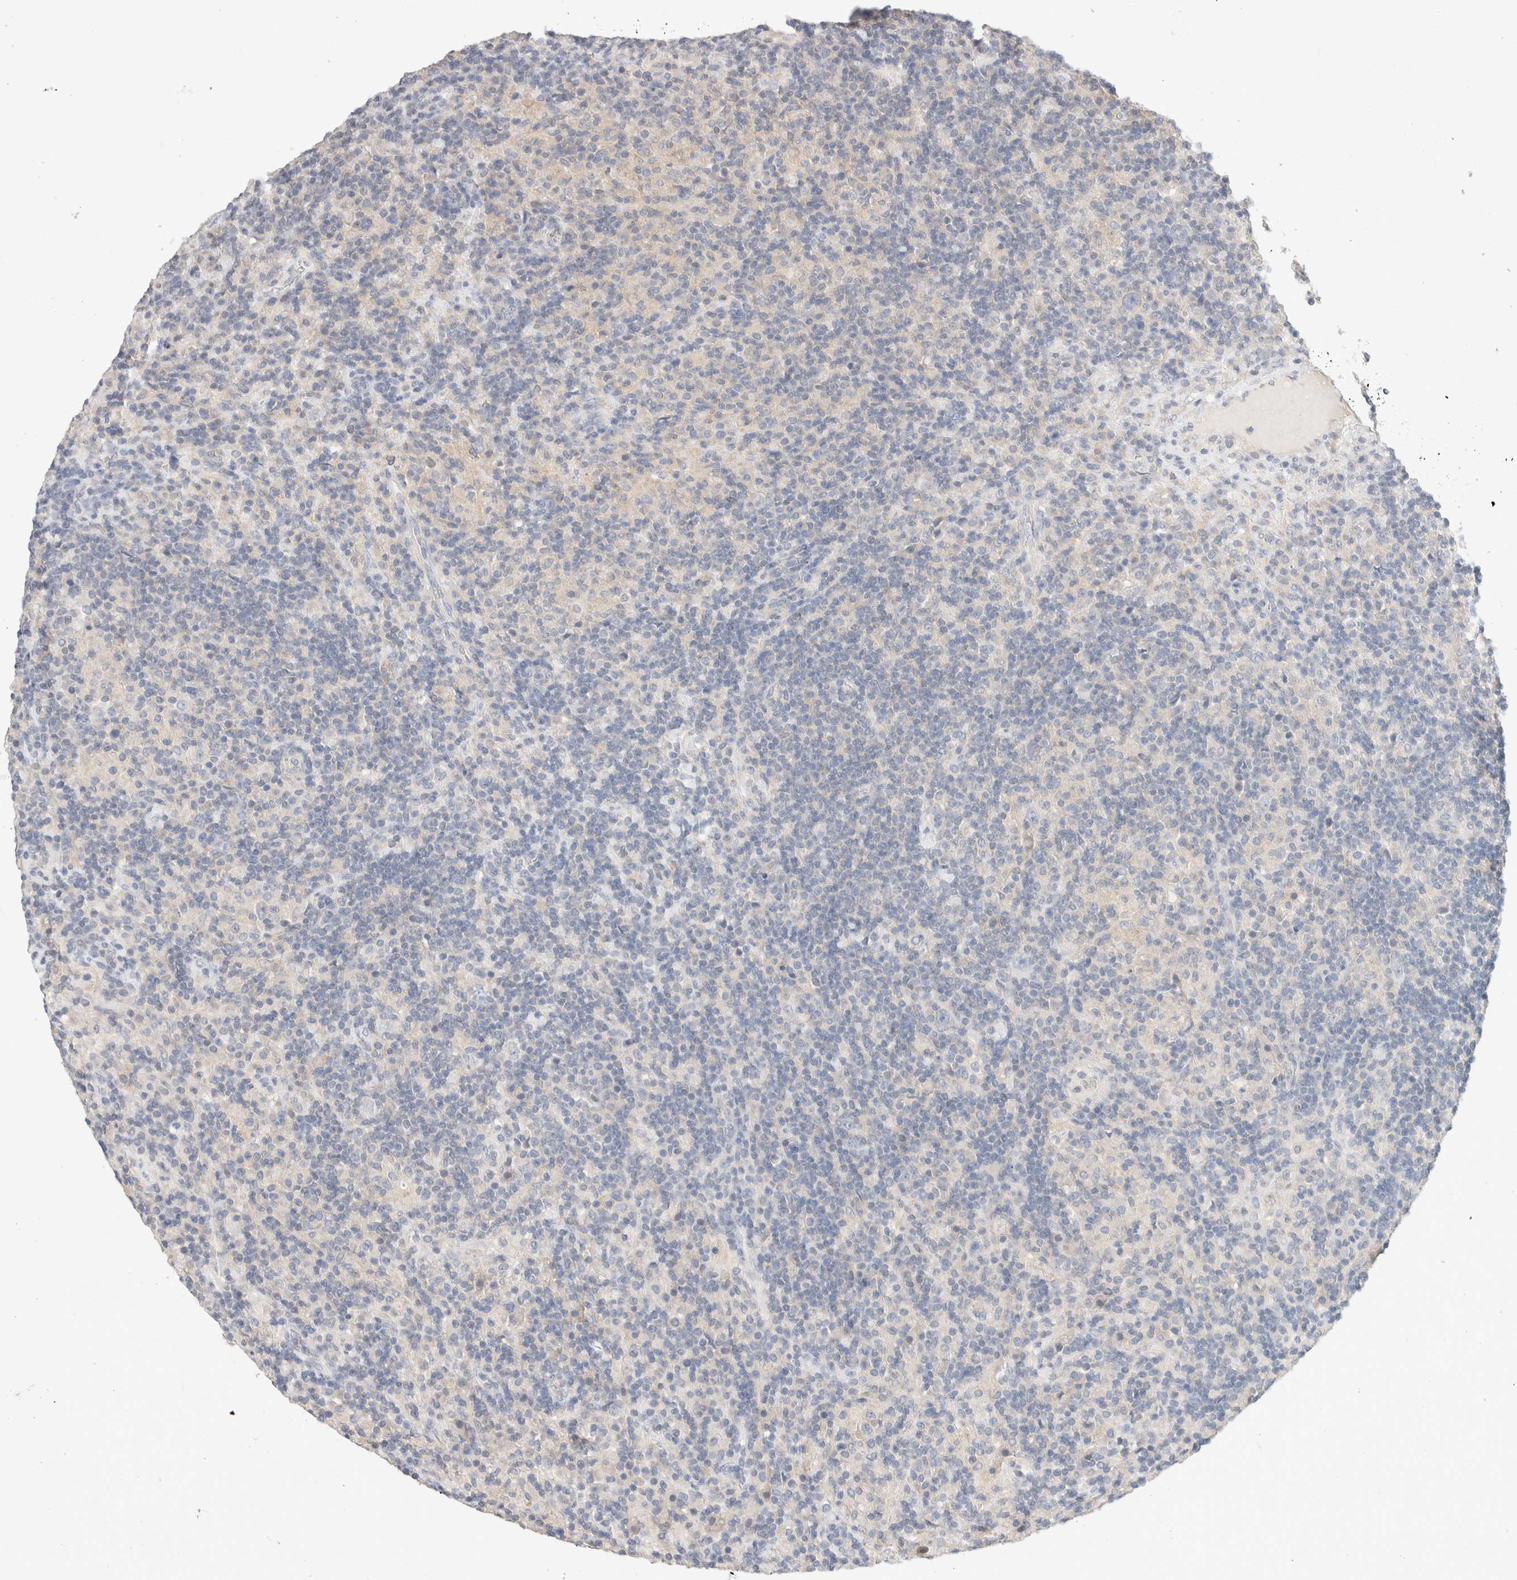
{"staining": {"intensity": "negative", "quantity": "none", "location": "none"}, "tissue": "lymphoma", "cell_type": "Tumor cells", "image_type": "cancer", "snomed": [{"axis": "morphology", "description": "Hodgkin's disease, NOS"}, {"axis": "topography", "description": "Lymph node"}], "caption": "The photomicrograph shows no staining of tumor cells in Hodgkin's disease. The staining is performed using DAB (3,3'-diaminobenzidine) brown chromogen with nuclei counter-stained in using hematoxylin.", "gene": "MPP2", "patient": {"sex": "male", "age": 70}}